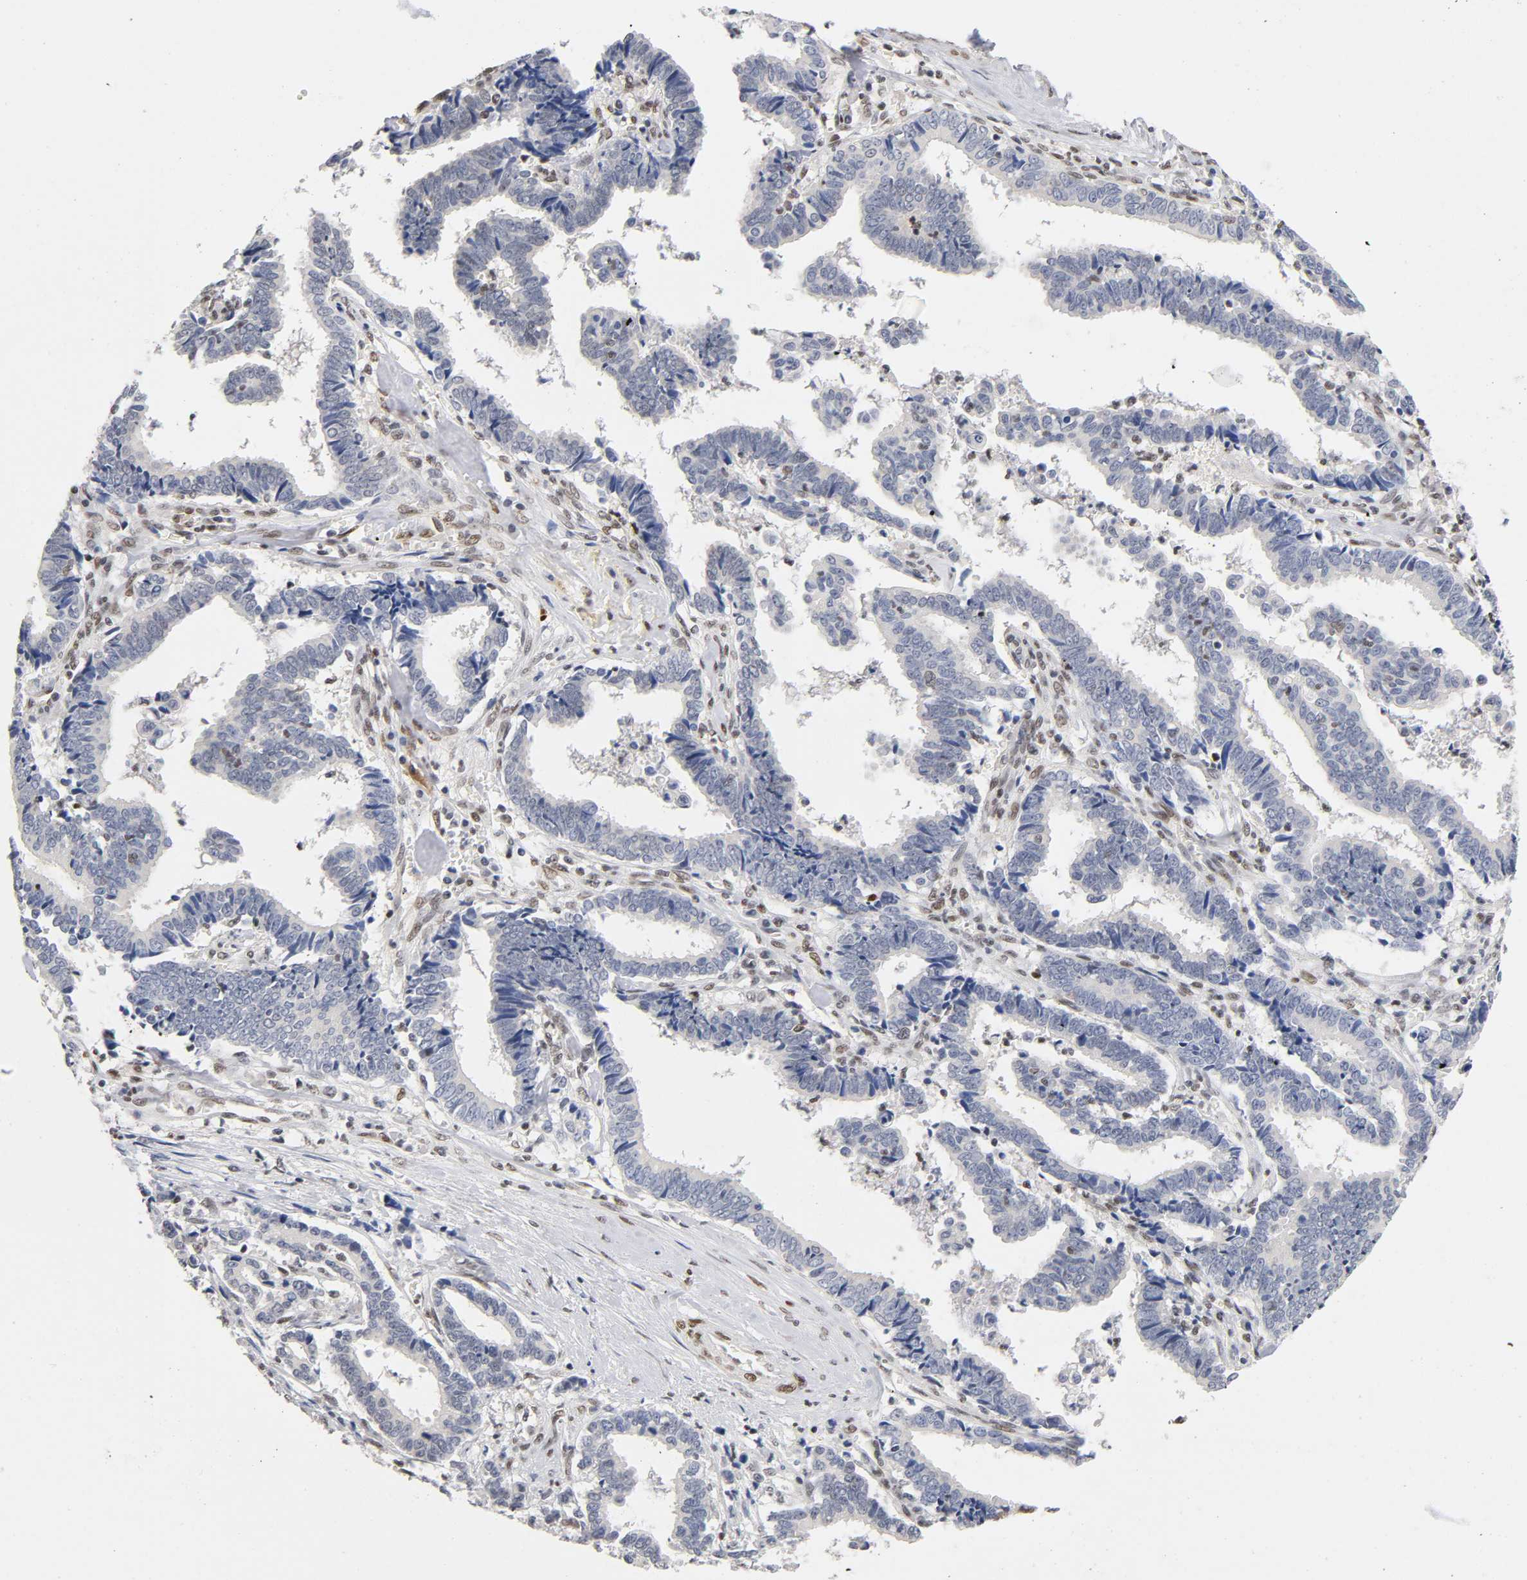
{"staining": {"intensity": "negative", "quantity": "none", "location": "none"}, "tissue": "liver cancer", "cell_type": "Tumor cells", "image_type": "cancer", "snomed": [{"axis": "morphology", "description": "Cholangiocarcinoma"}, {"axis": "topography", "description": "Liver"}], "caption": "Immunohistochemistry image of neoplastic tissue: human liver cancer (cholangiocarcinoma) stained with DAB (3,3'-diaminobenzidine) shows no significant protein staining in tumor cells.", "gene": "NR3C1", "patient": {"sex": "male", "age": 57}}